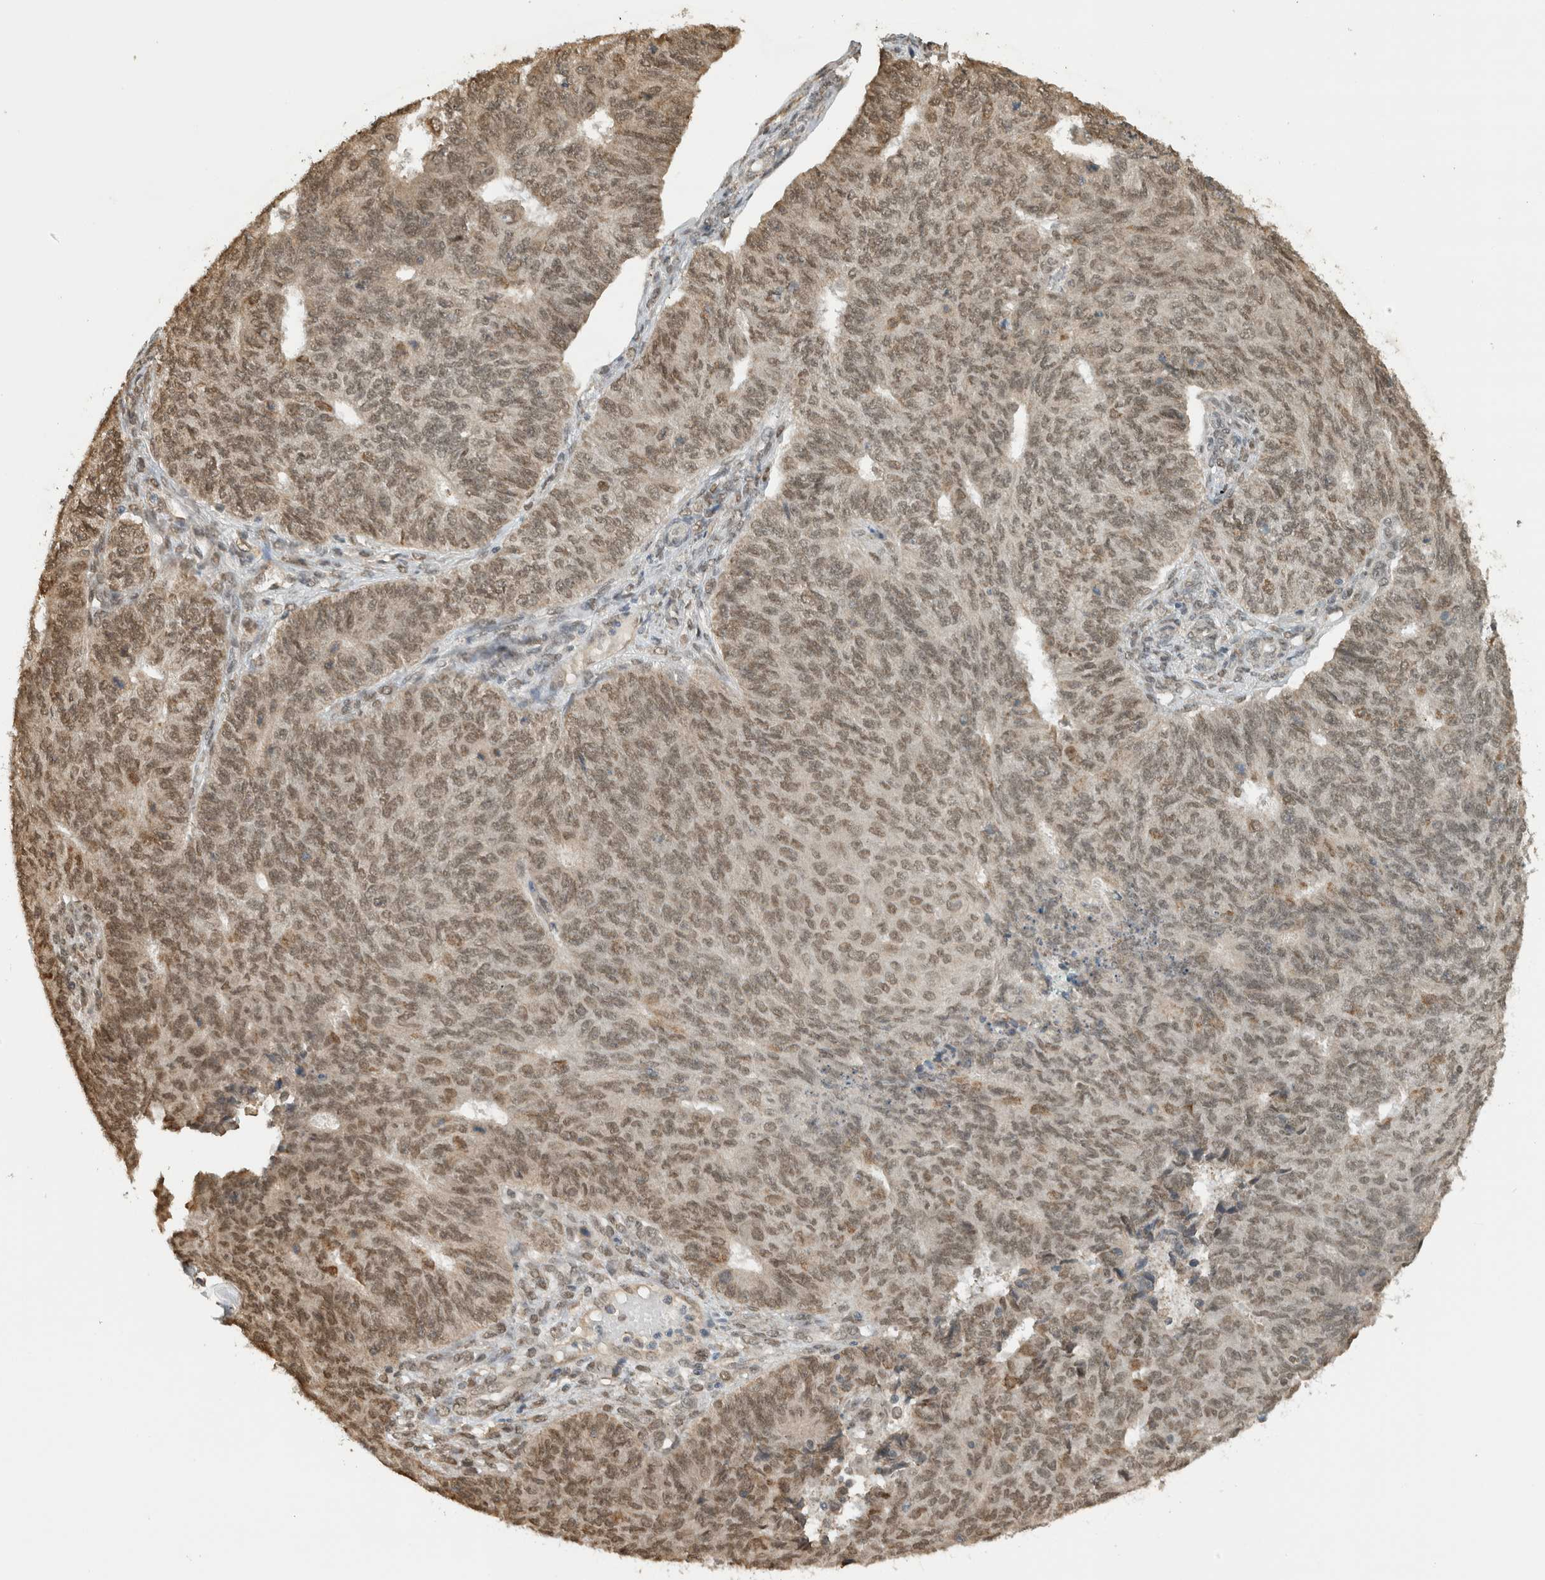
{"staining": {"intensity": "moderate", "quantity": ">75%", "location": "nuclear"}, "tissue": "endometrial cancer", "cell_type": "Tumor cells", "image_type": "cancer", "snomed": [{"axis": "morphology", "description": "Adenocarcinoma, NOS"}, {"axis": "topography", "description": "Endometrium"}], "caption": "Protein staining displays moderate nuclear staining in approximately >75% of tumor cells in endometrial cancer (adenocarcinoma).", "gene": "C1orf21", "patient": {"sex": "female", "age": 32}}